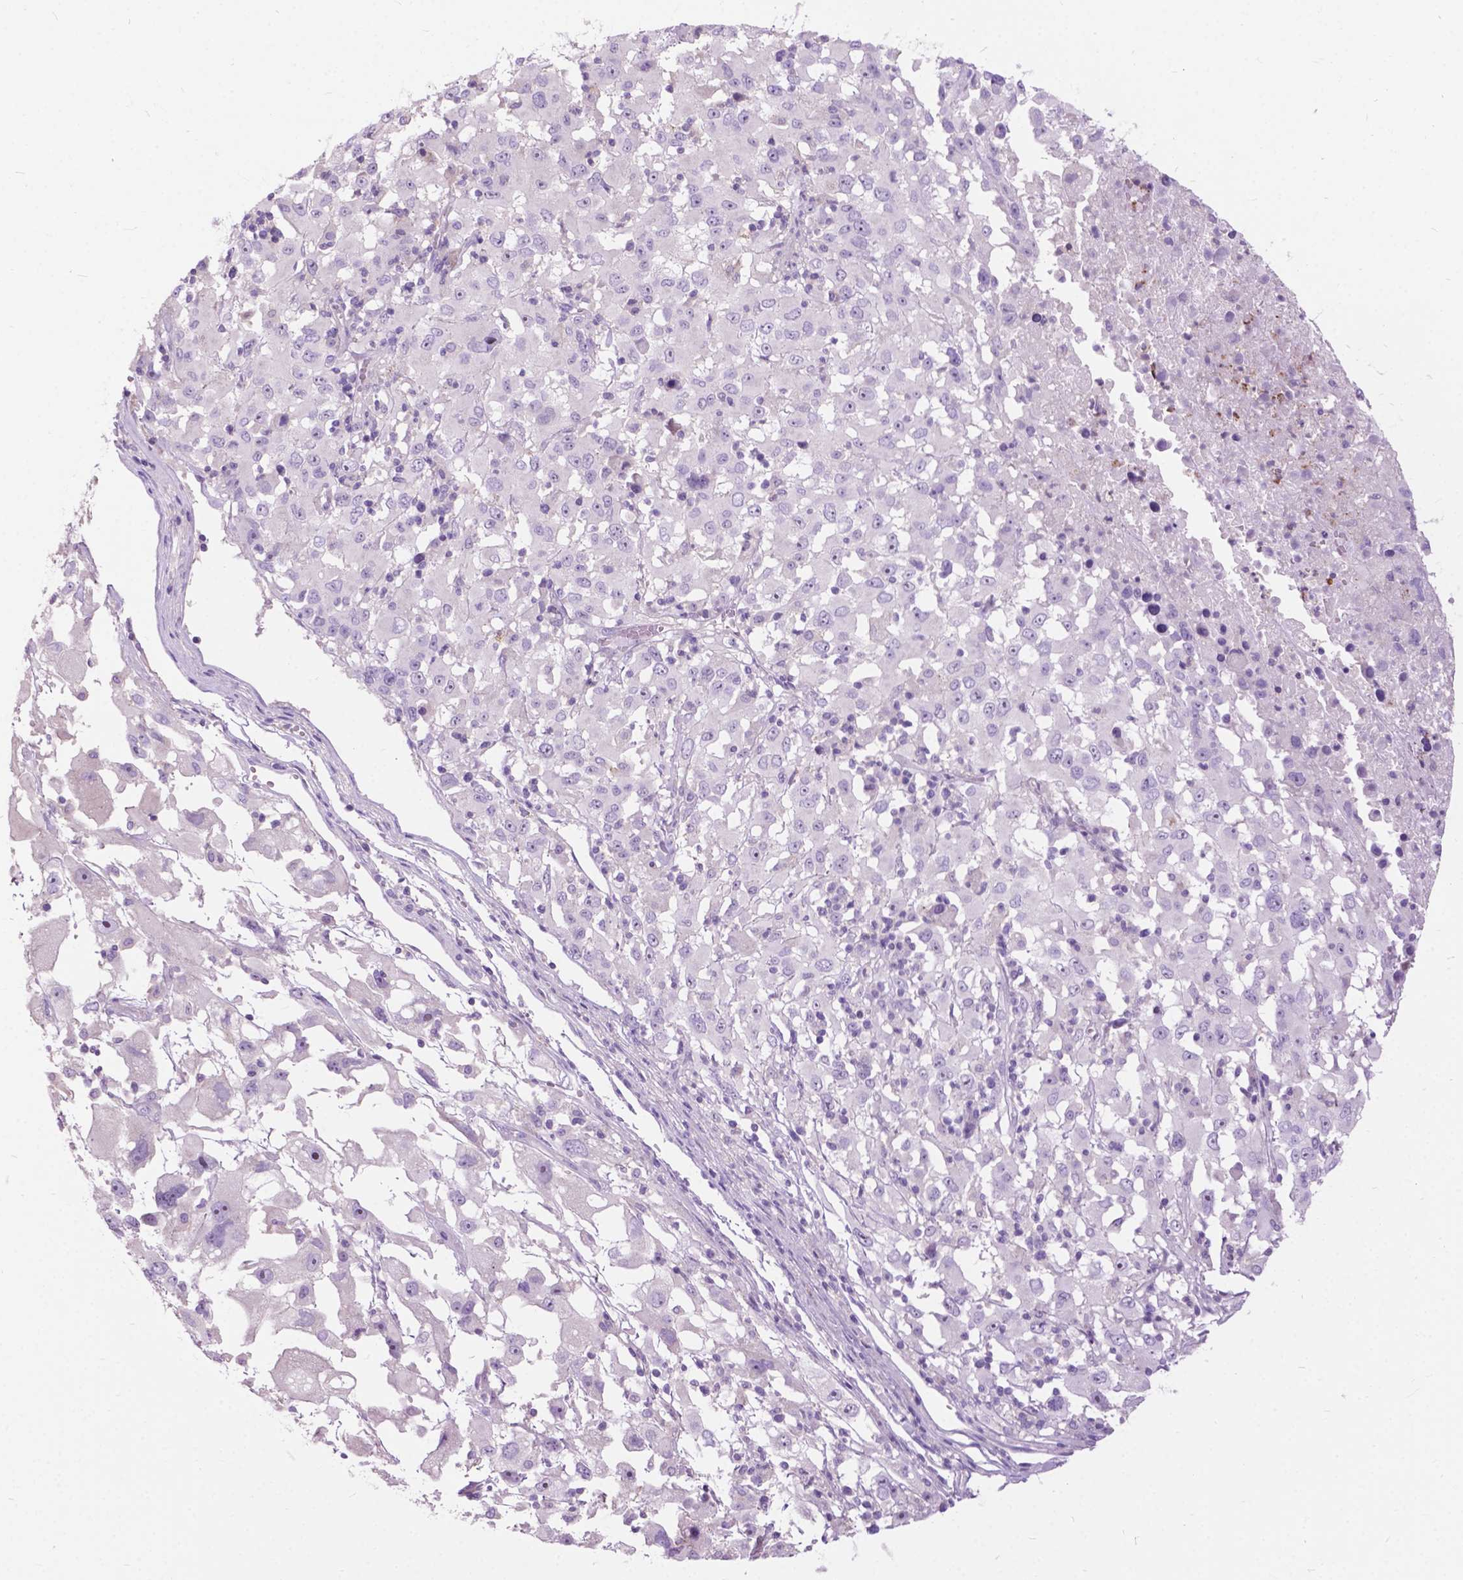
{"staining": {"intensity": "negative", "quantity": "none", "location": "none"}, "tissue": "melanoma", "cell_type": "Tumor cells", "image_type": "cancer", "snomed": [{"axis": "morphology", "description": "Malignant melanoma, Metastatic site"}, {"axis": "topography", "description": "Soft tissue"}], "caption": "There is no significant staining in tumor cells of melanoma.", "gene": "PRR35", "patient": {"sex": "male", "age": 50}}